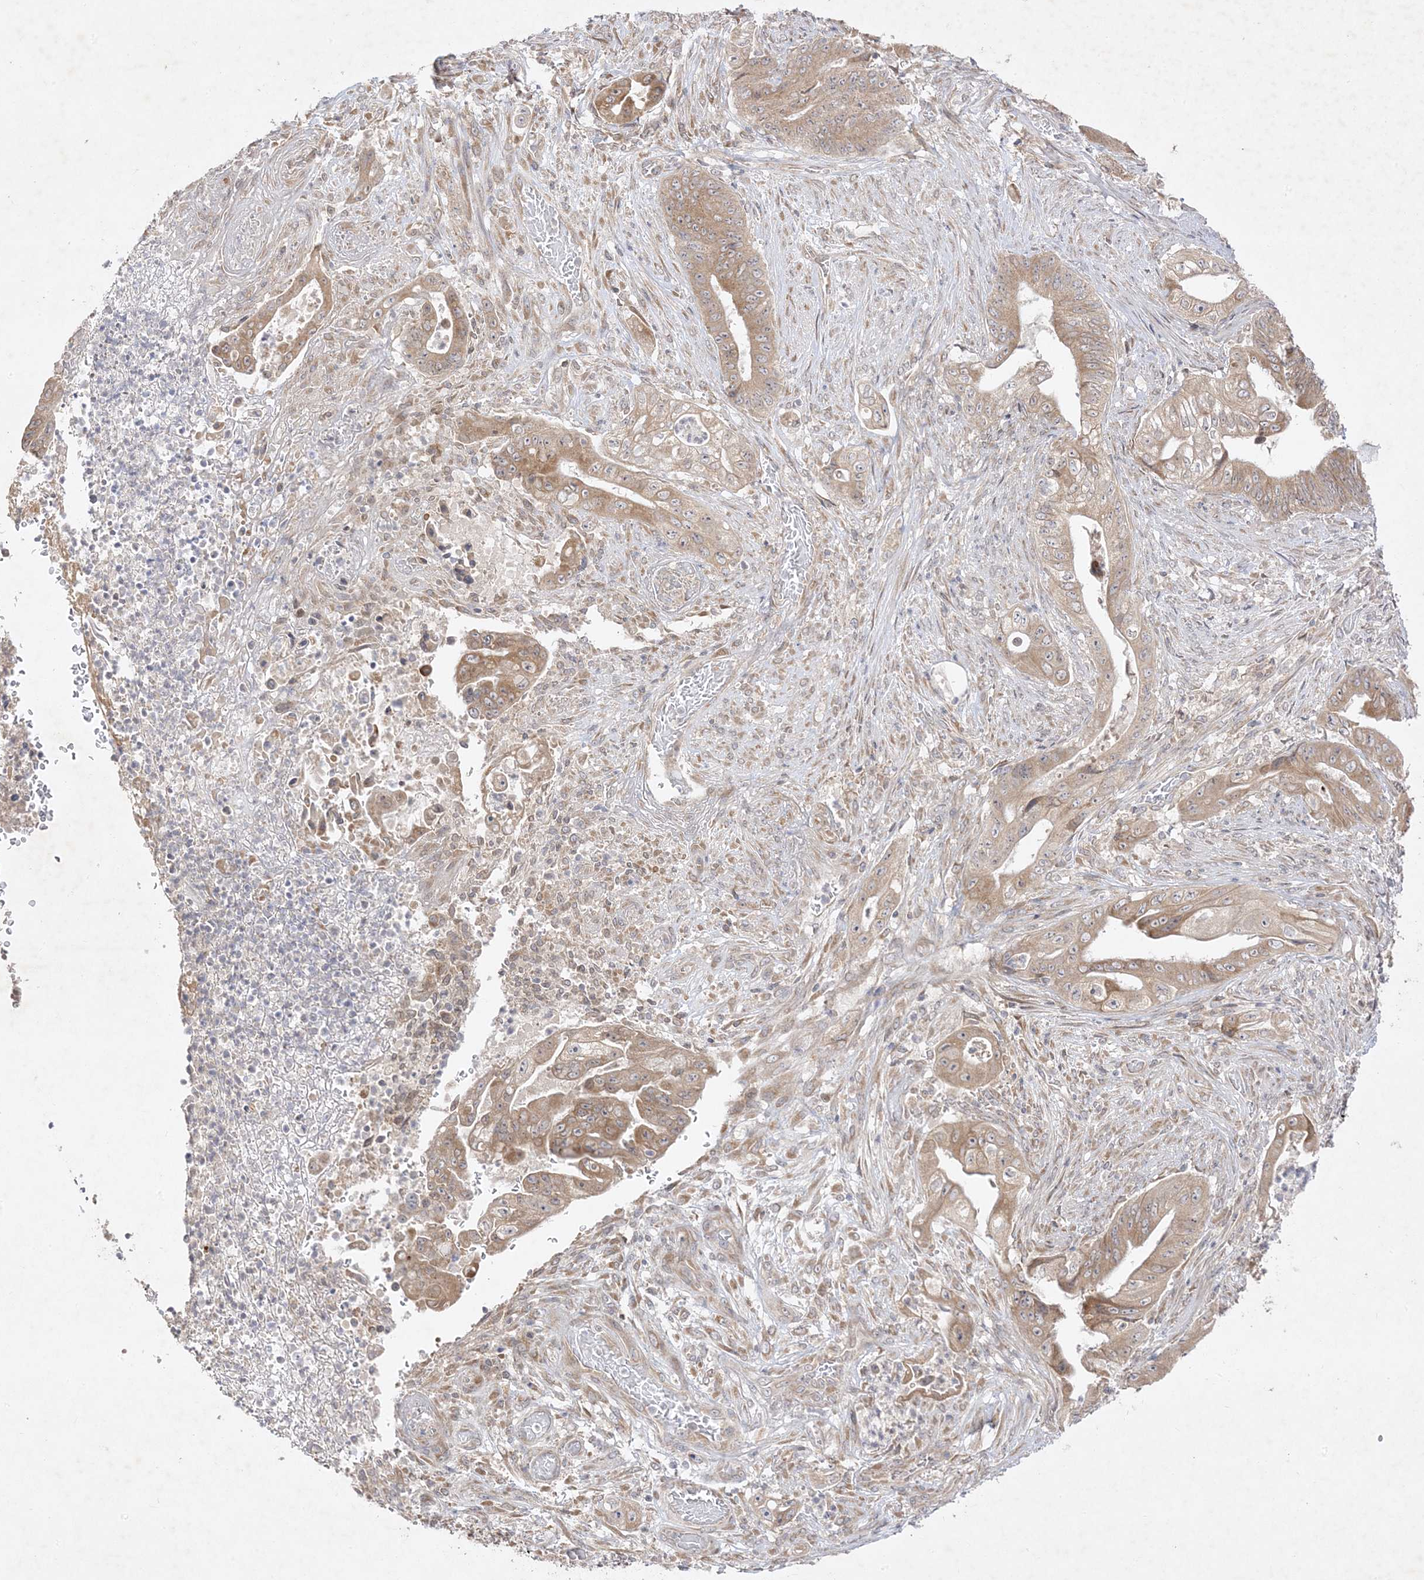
{"staining": {"intensity": "moderate", "quantity": ">75%", "location": "cytoplasmic/membranous"}, "tissue": "stomach cancer", "cell_type": "Tumor cells", "image_type": "cancer", "snomed": [{"axis": "morphology", "description": "Adenocarcinoma, NOS"}, {"axis": "topography", "description": "Stomach"}], "caption": "Immunohistochemistry (IHC) of stomach cancer displays medium levels of moderate cytoplasmic/membranous staining in approximately >75% of tumor cells. (DAB (3,3'-diaminobenzidine) IHC, brown staining for protein, blue staining for nuclei).", "gene": "C2CD2", "patient": {"sex": "female", "age": 73}}